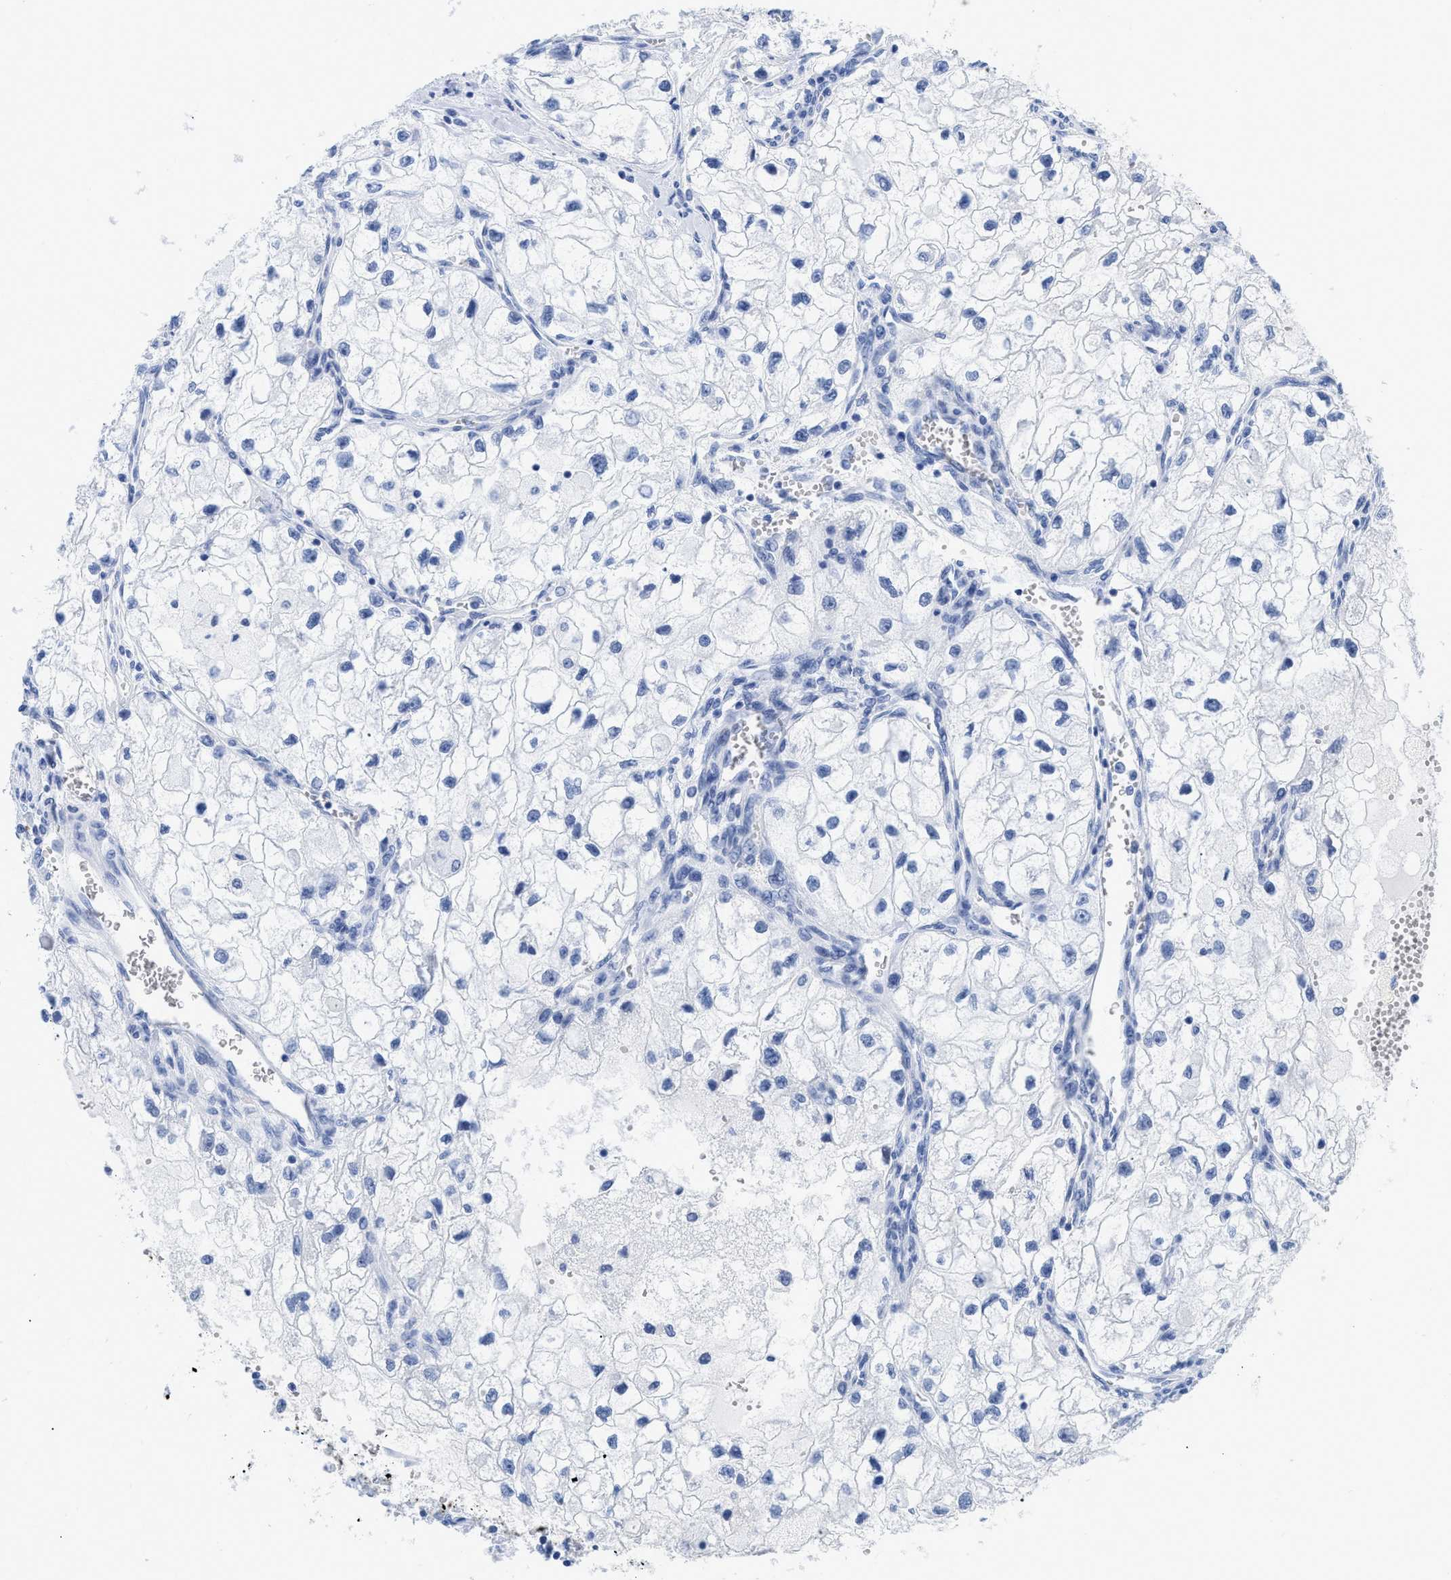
{"staining": {"intensity": "negative", "quantity": "none", "location": "none"}, "tissue": "renal cancer", "cell_type": "Tumor cells", "image_type": "cancer", "snomed": [{"axis": "morphology", "description": "Adenocarcinoma, NOS"}, {"axis": "topography", "description": "Kidney"}], "caption": "DAB immunohistochemical staining of renal cancer (adenocarcinoma) demonstrates no significant positivity in tumor cells. (Immunohistochemistry (ihc), brightfield microscopy, high magnification).", "gene": "DUSP26", "patient": {"sex": "female", "age": 70}}